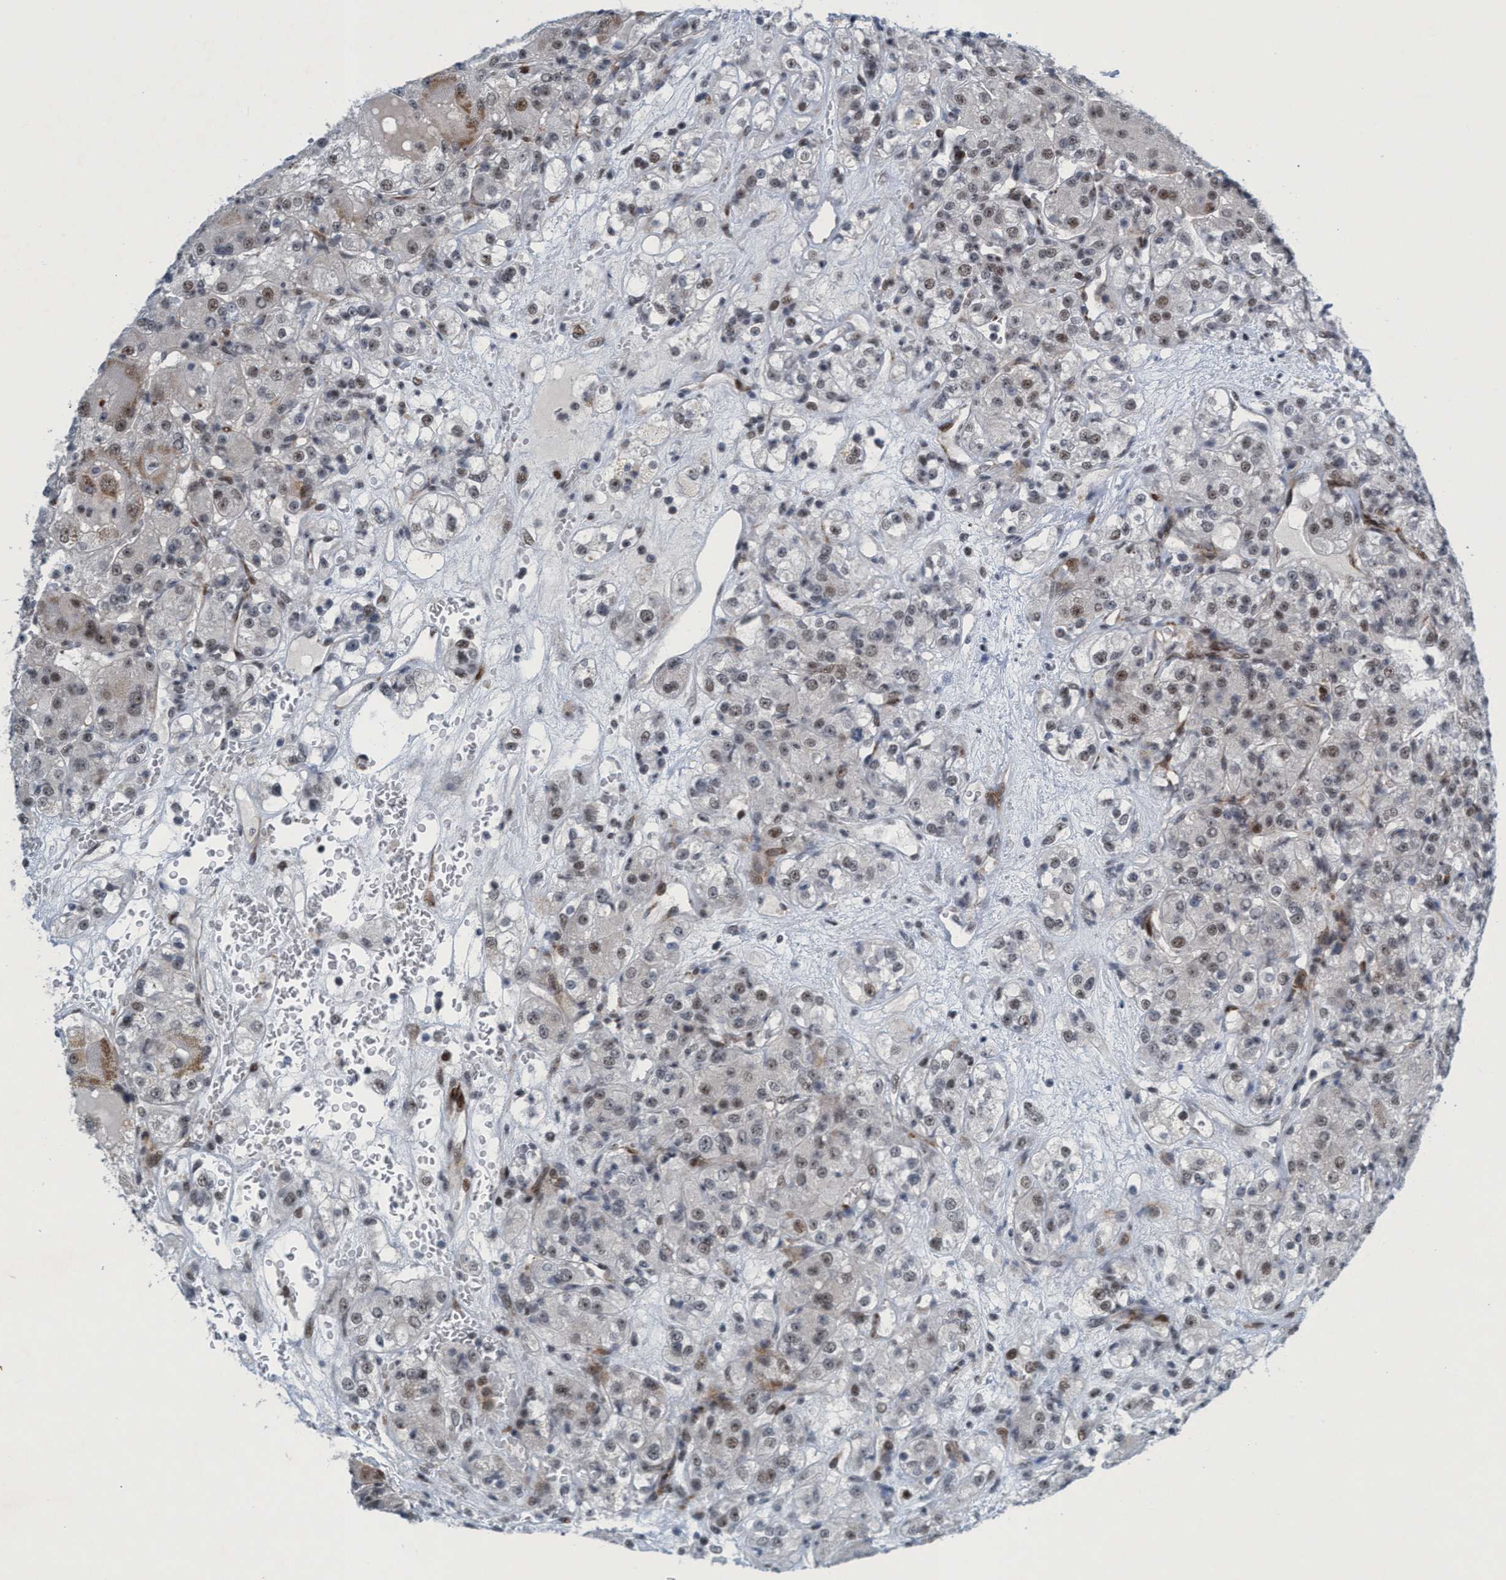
{"staining": {"intensity": "weak", "quantity": "25%-75%", "location": "nuclear"}, "tissue": "renal cancer", "cell_type": "Tumor cells", "image_type": "cancer", "snomed": [{"axis": "morphology", "description": "Normal tissue, NOS"}, {"axis": "morphology", "description": "Adenocarcinoma, NOS"}, {"axis": "topography", "description": "Kidney"}], "caption": "High-power microscopy captured an immunohistochemistry image of renal cancer (adenocarcinoma), revealing weak nuclear positivity in approximately 25%-75% of tumor cells.", "gene": "CWC27", "patient": {"sex": "male", "age": 61}}